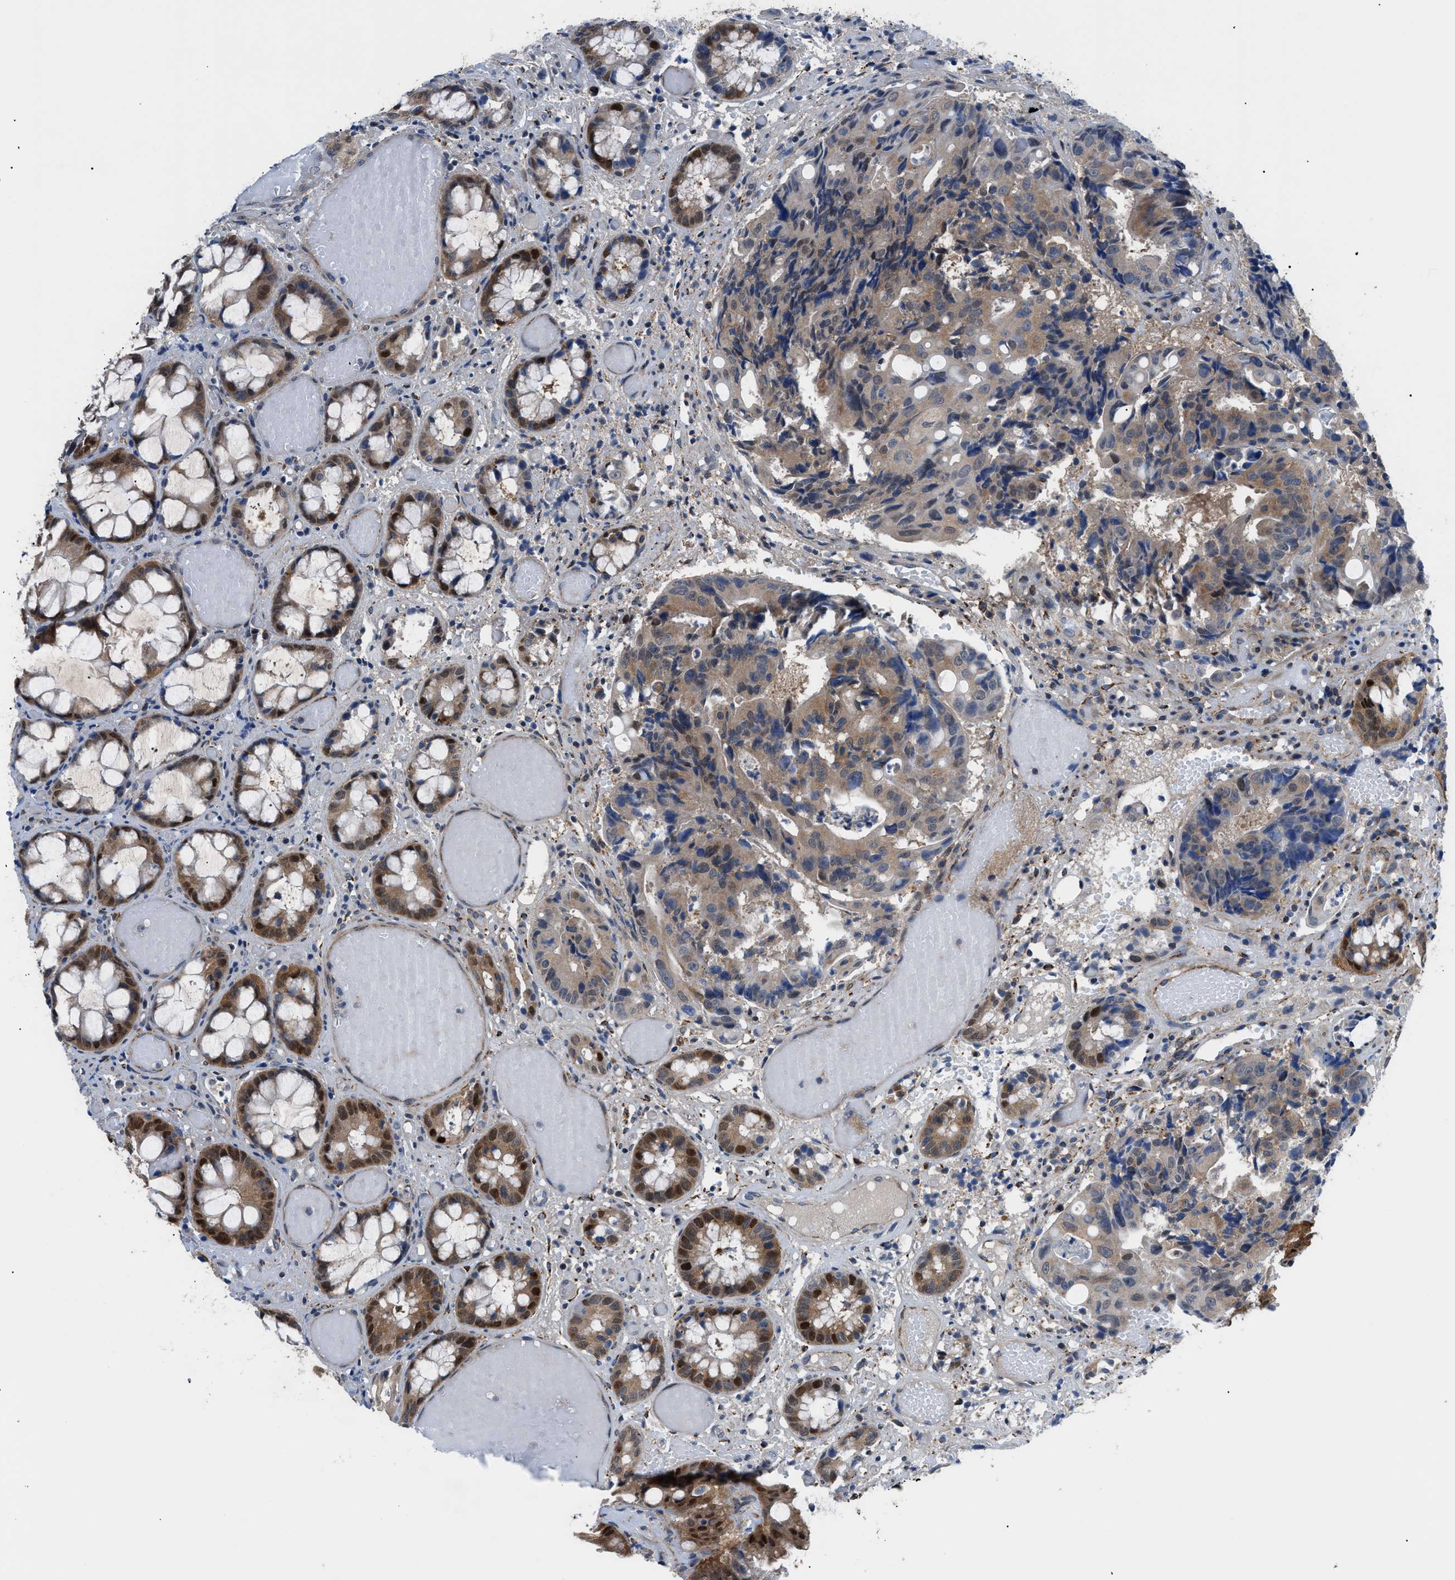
{"staining": {"intensity": "weak", "quantity": ">75%", "location": "cytoplasmic/membranous,nuclear"}, "tissue": "colorectal cancer", "cell_type": "Tumor cells", "image_type": "cancer", "snomed": [{"axis": "morphology", "description": "Adenocarcinoma, NOS"}, {"axis": "topography", "description": "Colon"}], "caption": "Human colorectal adenocarcinoma stained with a brown dye shows weak cytoplasmic/membranous and nuclear positive expression in about >75% of tumor cells.", "gene": "TMEM45B", "patient": {"sex": "female", "age": 57}}